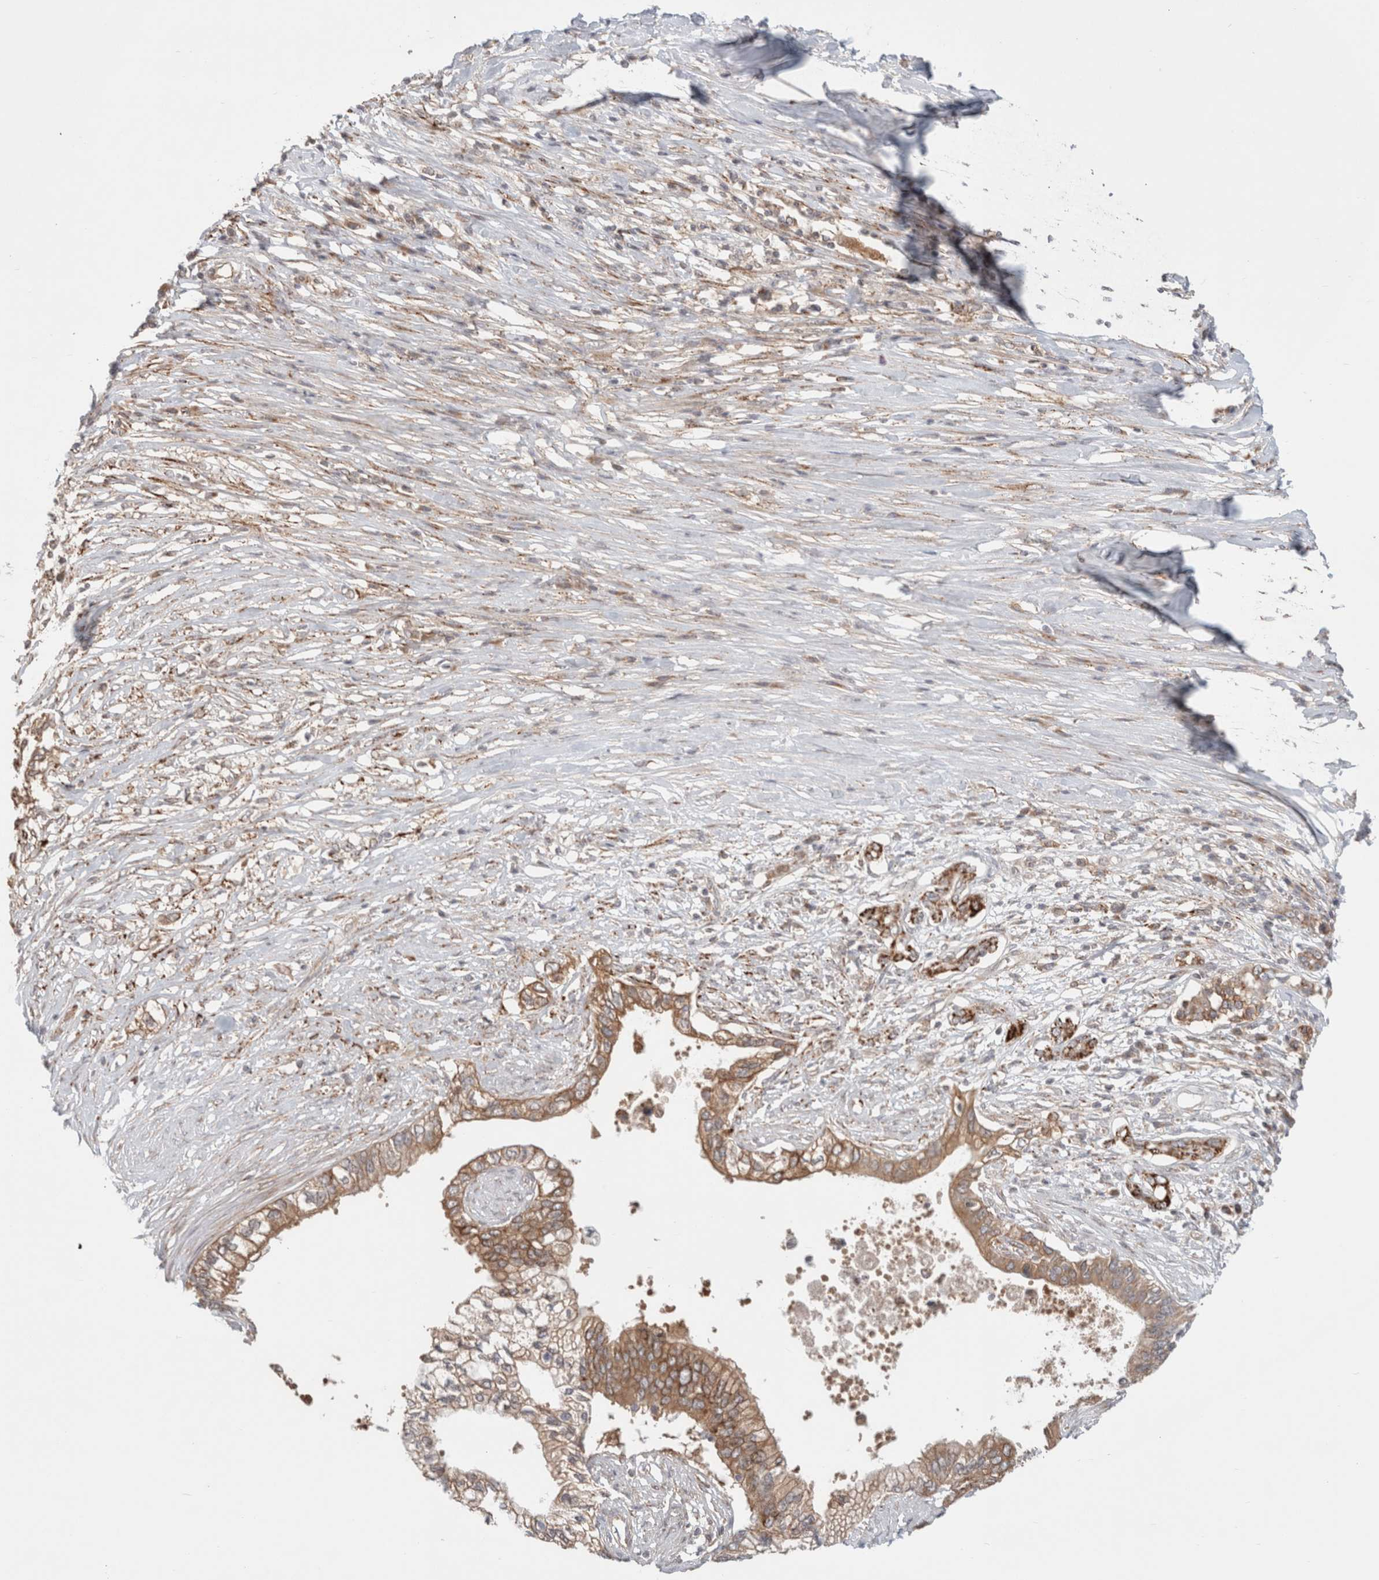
{"staining": {"intensity": "moderate", "quantity": ">75%", "location": "cytoplasmic/membranous"}, "tissue": "pancreatic cancer", "cell_type": "Tumor cells", "image_type": "cancer", "snomed": [{"axis": "morphology", "description": "Normal tissue, NOS"}, {"axis": "morphology", "description": "Adenocarcinoma, NOS"}, {"axis": "topography", "description": "Pancreas"}, {"axis": "topography", "description": "Peripheral nerve tissue"}], "caption": "Tumor cells reveal moderate cytoplasmic/membranous staining in approximately >75% of cells in pancreatic cancer (adenocarcinoma). The staining was performed using DAB (3,3'-diaminobenzidine) to visualize the protein expression in brown, while the nuclei were stained in blue with hematoxylin (Magnification: 20x).", "gene": "HROB", "patient": {"sex": "male", "age": 59}}